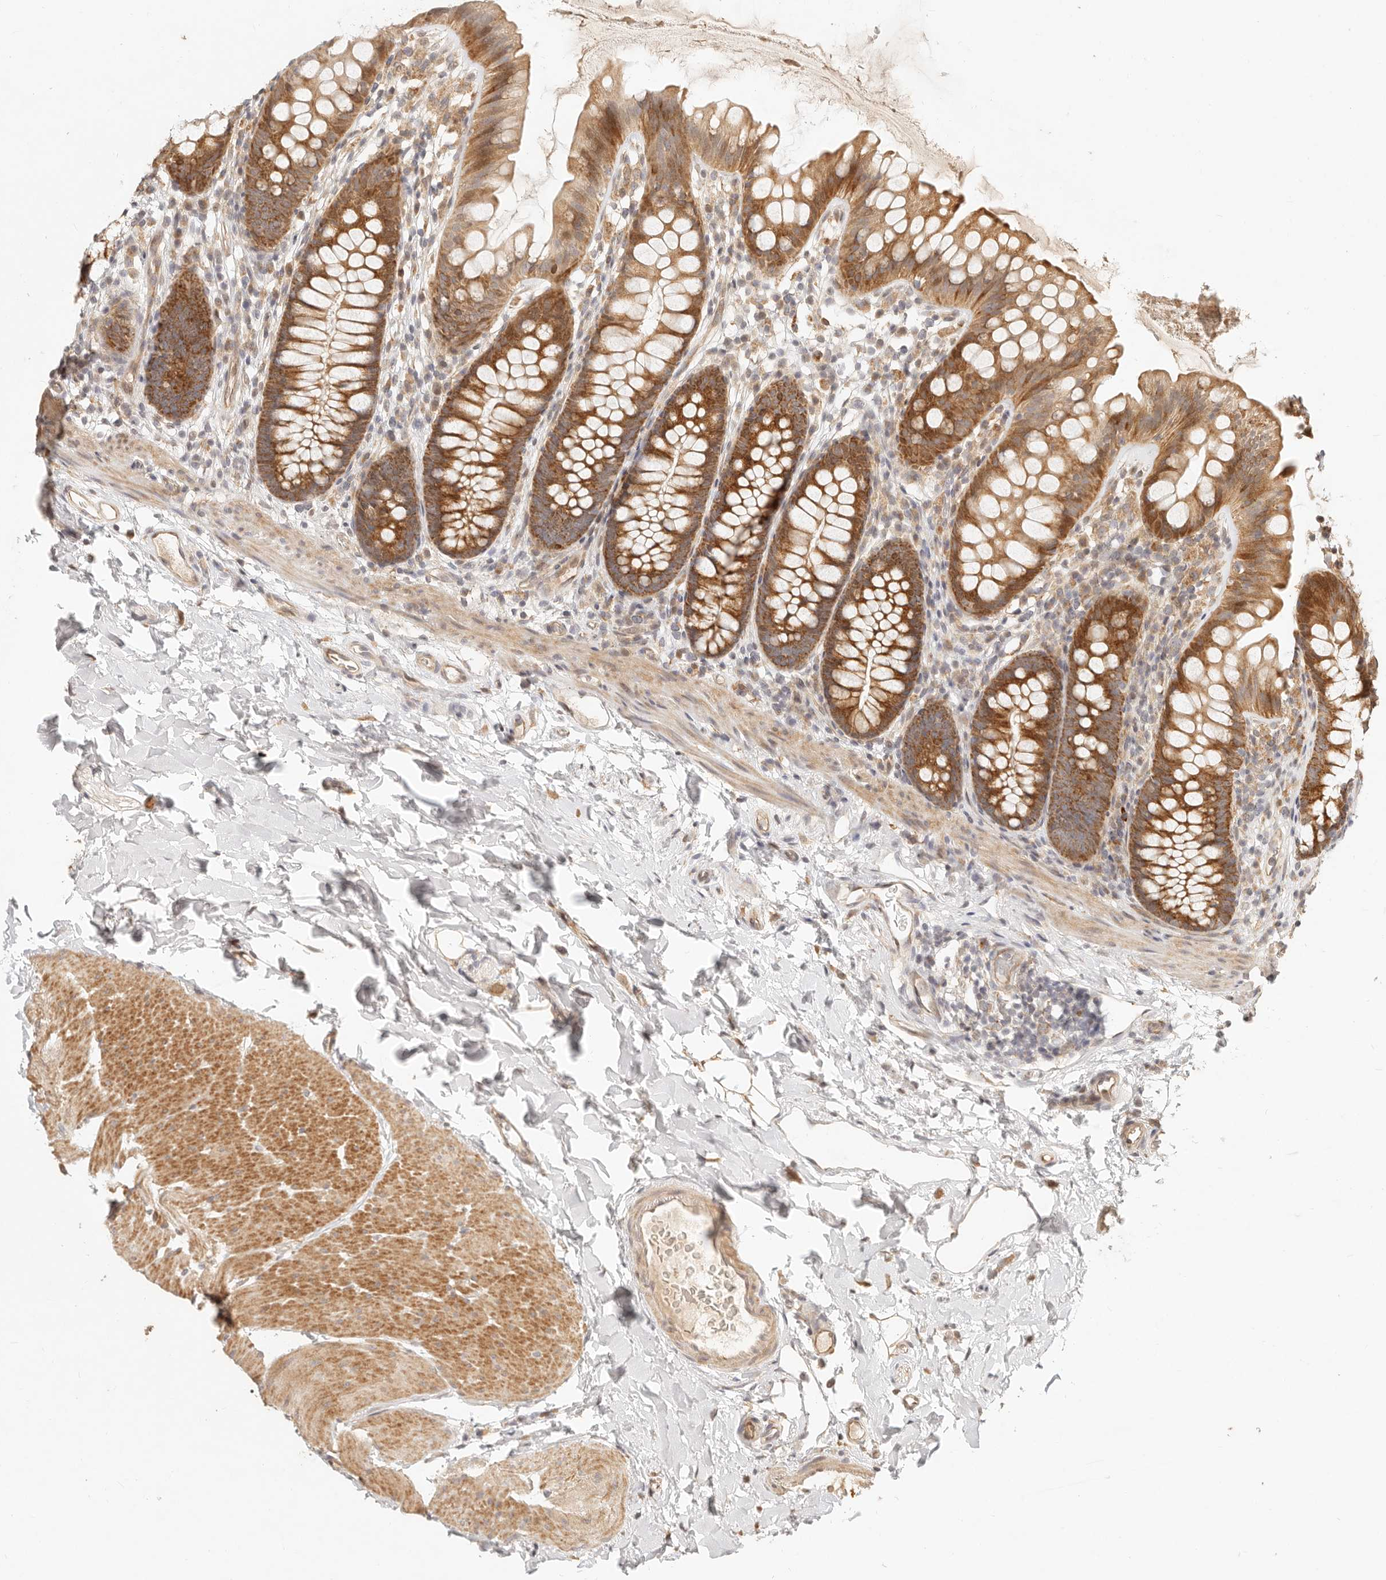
{"staining": {"intensity": "moderate", "quantity": "25%-75%", "location": "cytoplasmic/membranous"}, "tissue": "colon", "cell_type": "Endothelial cells", "image_type": "normal", "snomed": [{"axis": "morphology", "description": "Normal tissue, NOS"}, {"axis": "topography", "description": "Colon"}], "caption": "Endothelial cells reveal medium levels of moderate cytoplasmic/membranous positivity in approximately 25%-75% of cells in benign colon. Ihc stains the protein in brown and the nuclei are stained blue.", "gene": "TIMM17A", "patient": {"sex": "female", "age": 62}}